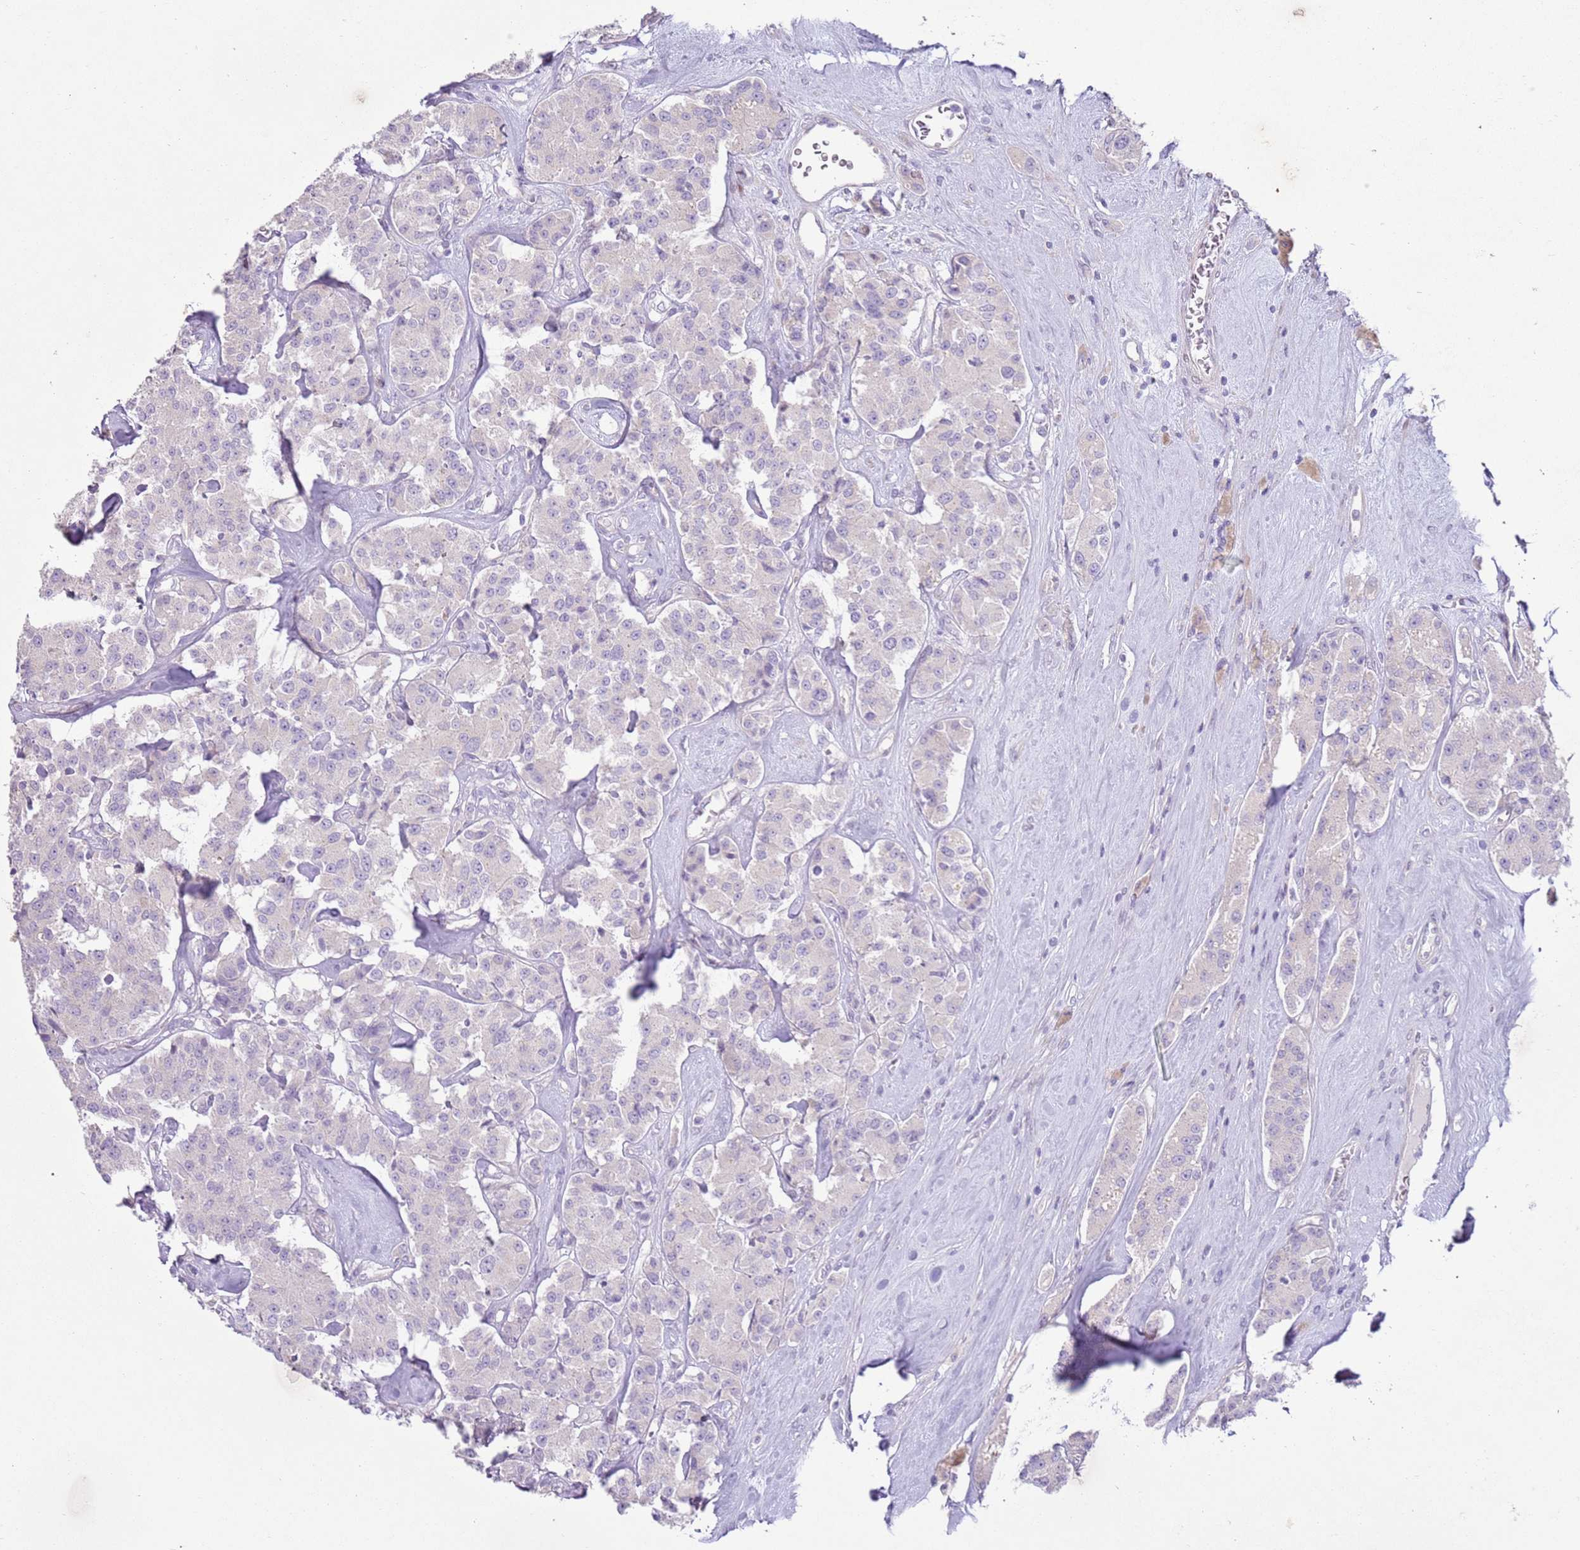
{"staining": {"intensity": "negative", "quantity": "none", "location": "none"}, "tissue": "carcinoid", "cell_type": "Tumor cells", "image_type": "cancer", "snomed": [{"axis": "morphology", "description": "Carcinoid, malignant, NOS"}, {"axis": "topography", "description": "Pancreas"}], "caption": "This photomicrograph is of carcinoid (malignant) stained with IHC to label a protein in brown with the nuclei are counter-stained blue. There is no positivity in tumor cells. Nuclei are stained in blue.", "gene": "ZNF239", "patient": {"sex": "male", "age": 41}}